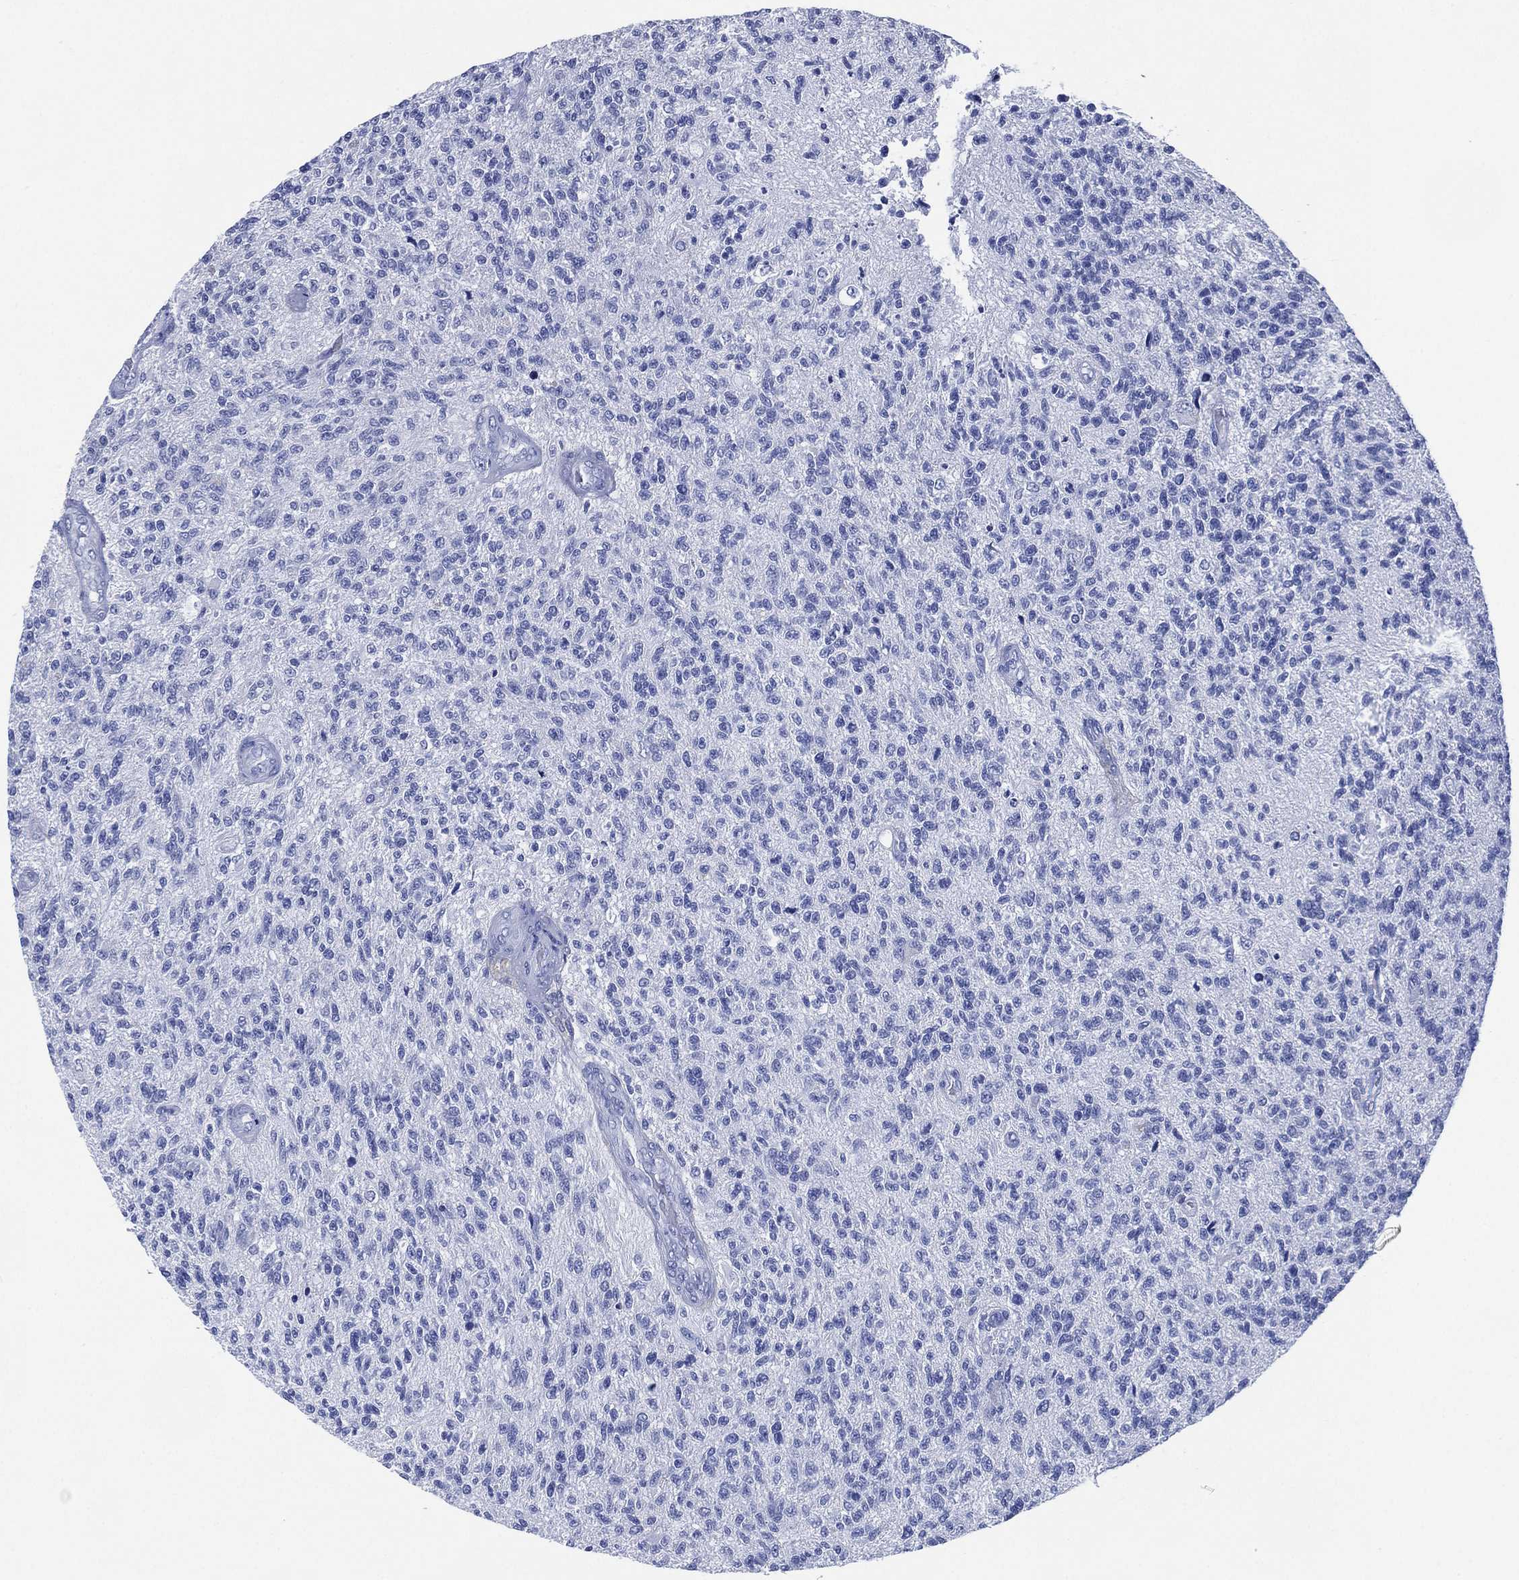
{"staining": {"intensity": "negative", "quantity": "none", "location": "none"}, "tissue": "glioma", "cell_type": "Tumor cells", "image_type": "cancer", "snomed": [{"axis": "morphology", "description": "Glioma, malignant, High grade"}, {"axis": "topography", "description": "Brain"}], "caption": "Immunohistochemistry (IHC) photomicrograph of human glioma stained for a protein (brown), which displays no expression in tumor cells. (Stains: DAB (3,3'-diaminobenzidine) immunohistochemistry (IHC) with hematoxylin counter stain, Microscopy: brightfield microscopy at high magnification).", "gene": "SIGLECL1", "patient": {"sex": "male", "age": 56}}